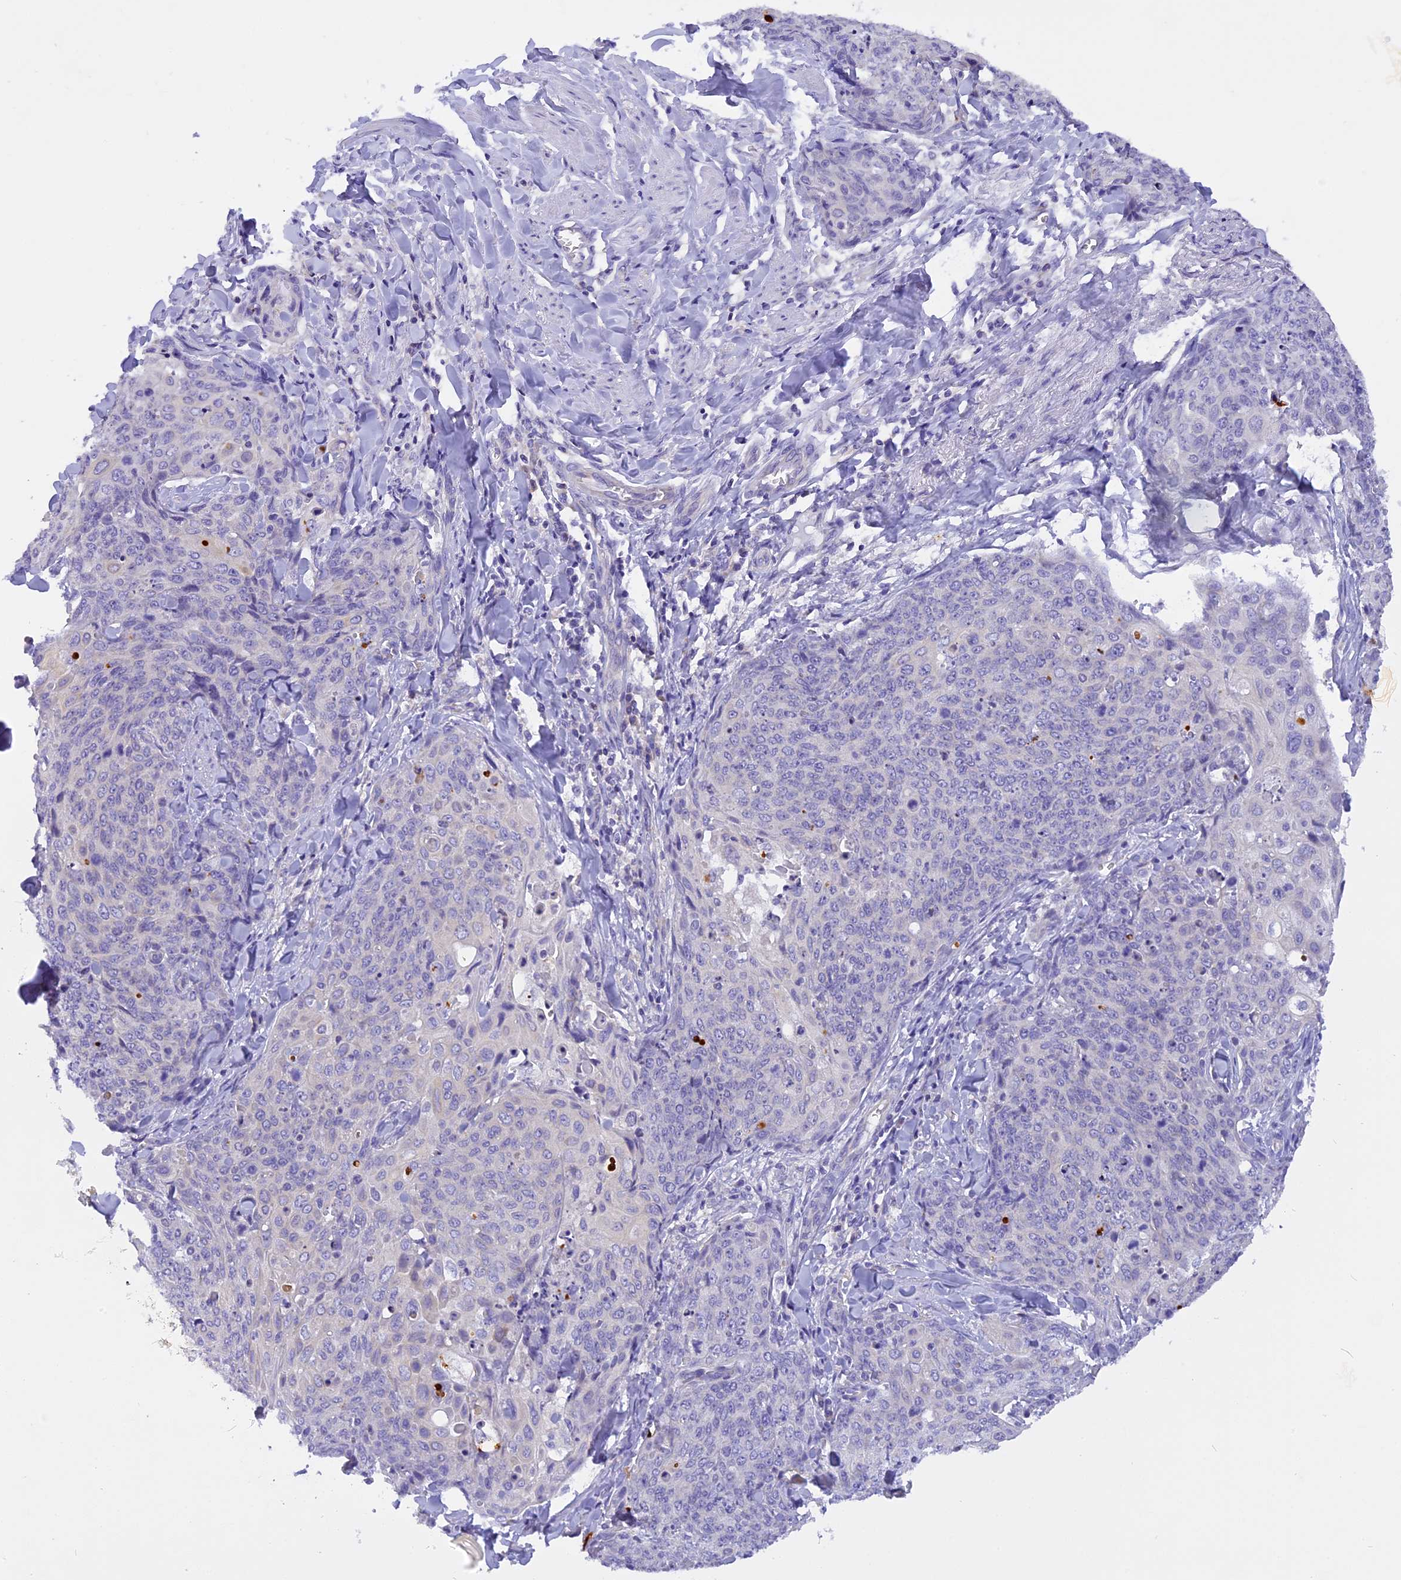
{"staining": {"intensity": "negative", "quantity": "none", "location": "none"}, "tissue": "skin cancer", "cell_type": "Tumor cells", "image_type": "cancer", "snomed": [{"axis": "morphology", "description": "Squamous cell carcinoma, NOS"}, {"axis": "topography", "description": "Skin"}, {"axis": "topography", "description": "Vulva"}], "caption": "This image is of skin cancer stained with immunohistochemistry (IHC) to label a protein in brown with the nuclei are counter-stained blue. There is no positivity in tumor cells.", "gene": "TRIM3", "patient": {"sex": "female", "age": 85}}